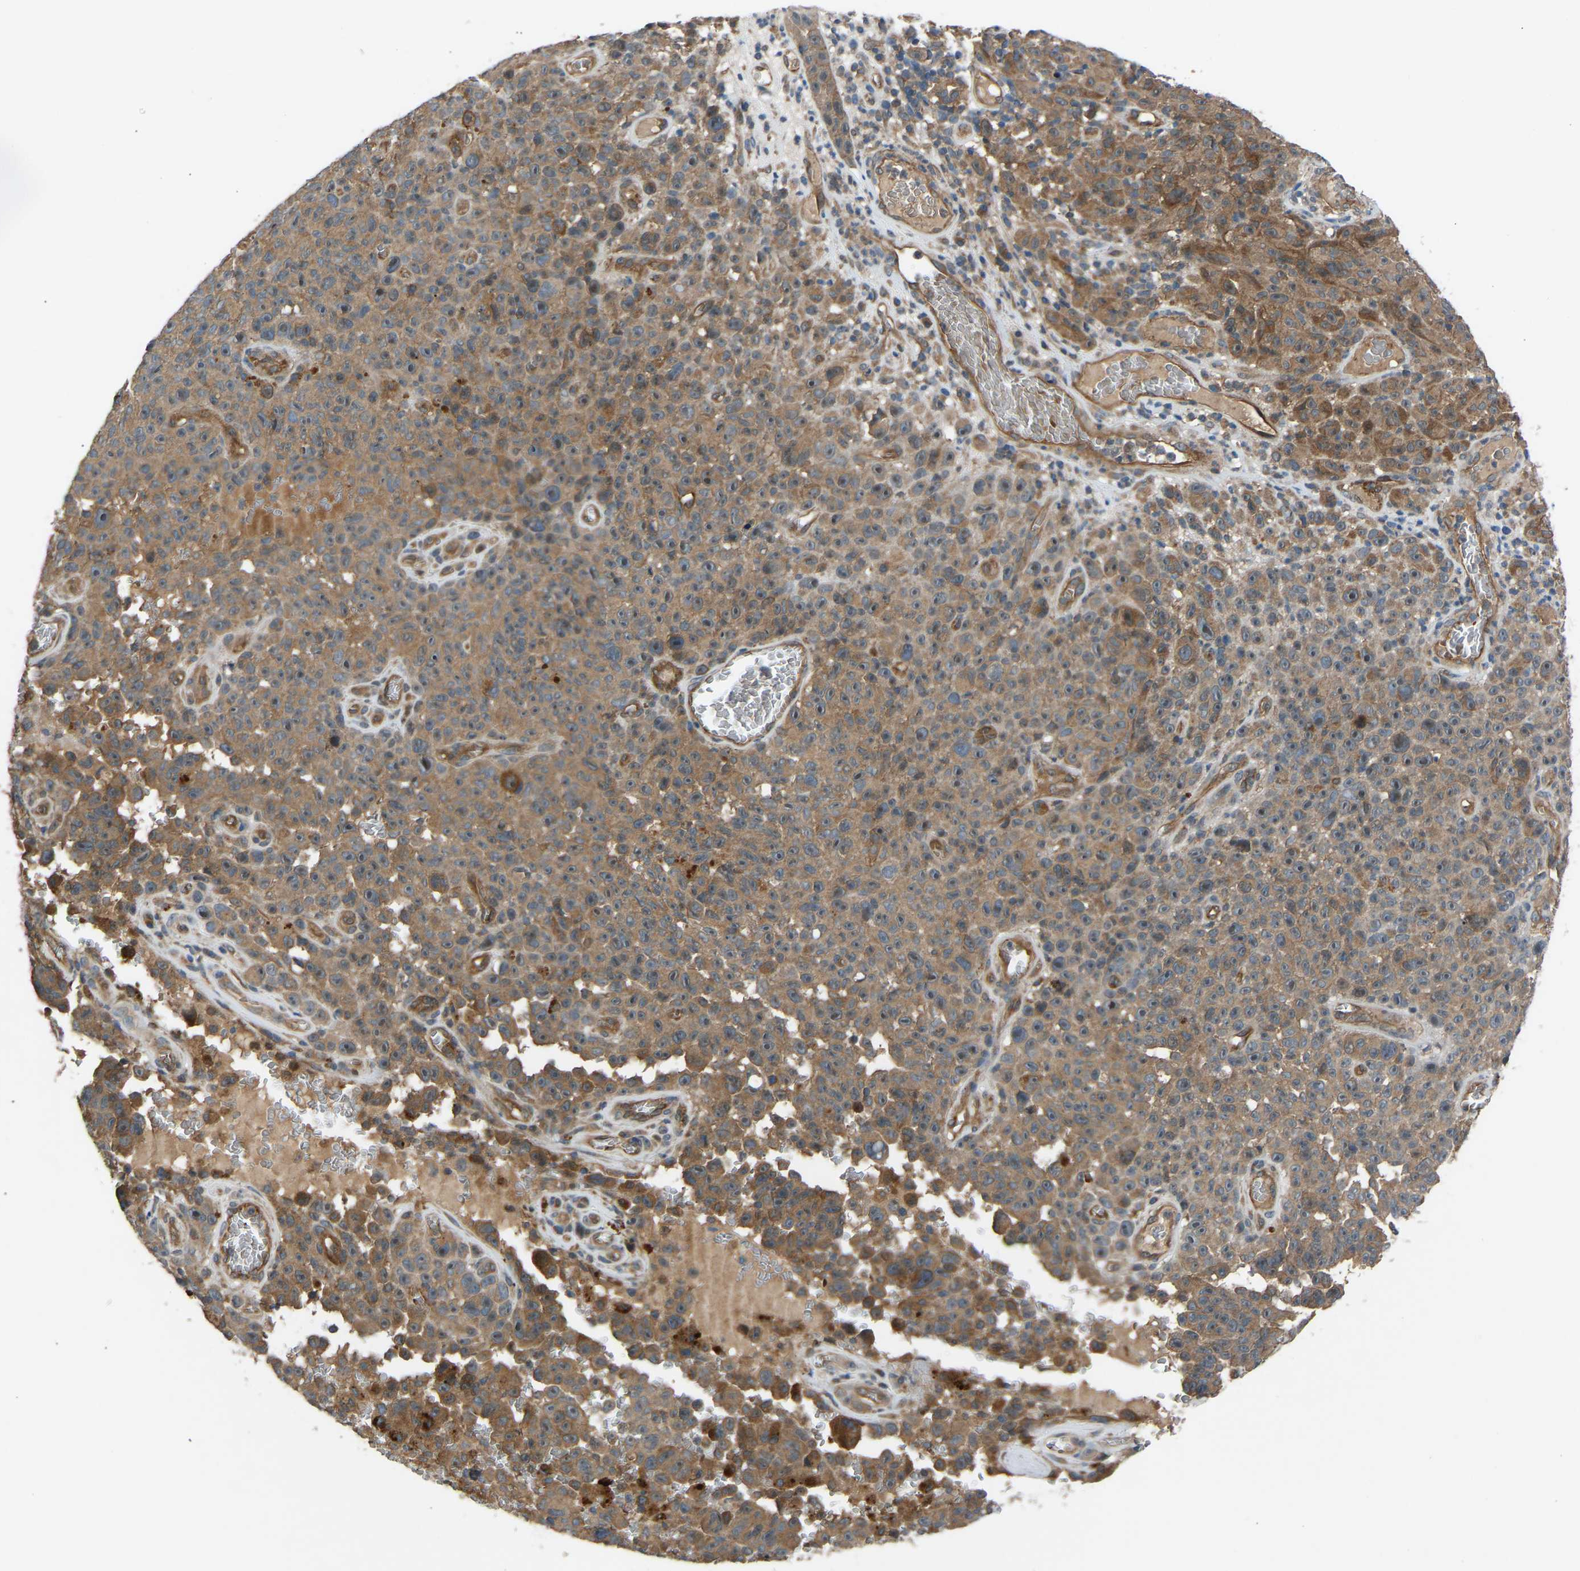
{"staining": {"intensity": "moderate", "quantity": ">75%", "location": "cytoplasmic/membranous"}, "tissue": "melanoma", "cell_type": "Tumor cells", "image_type": "cancer", "snomed": [{"axis": "morphology", "description": "Malignant melanoma, NOS"}, {"axis": "topography", "description": "Skin"}], "caption": "This photomicrograph exhibits IHC staining of melanoma, with medium moderate cytoplasmic/membranous expression in approximately >75% of tumor cells.", "gene": "GAS2L1", "patient": {"sex": "female", "age": 82}}